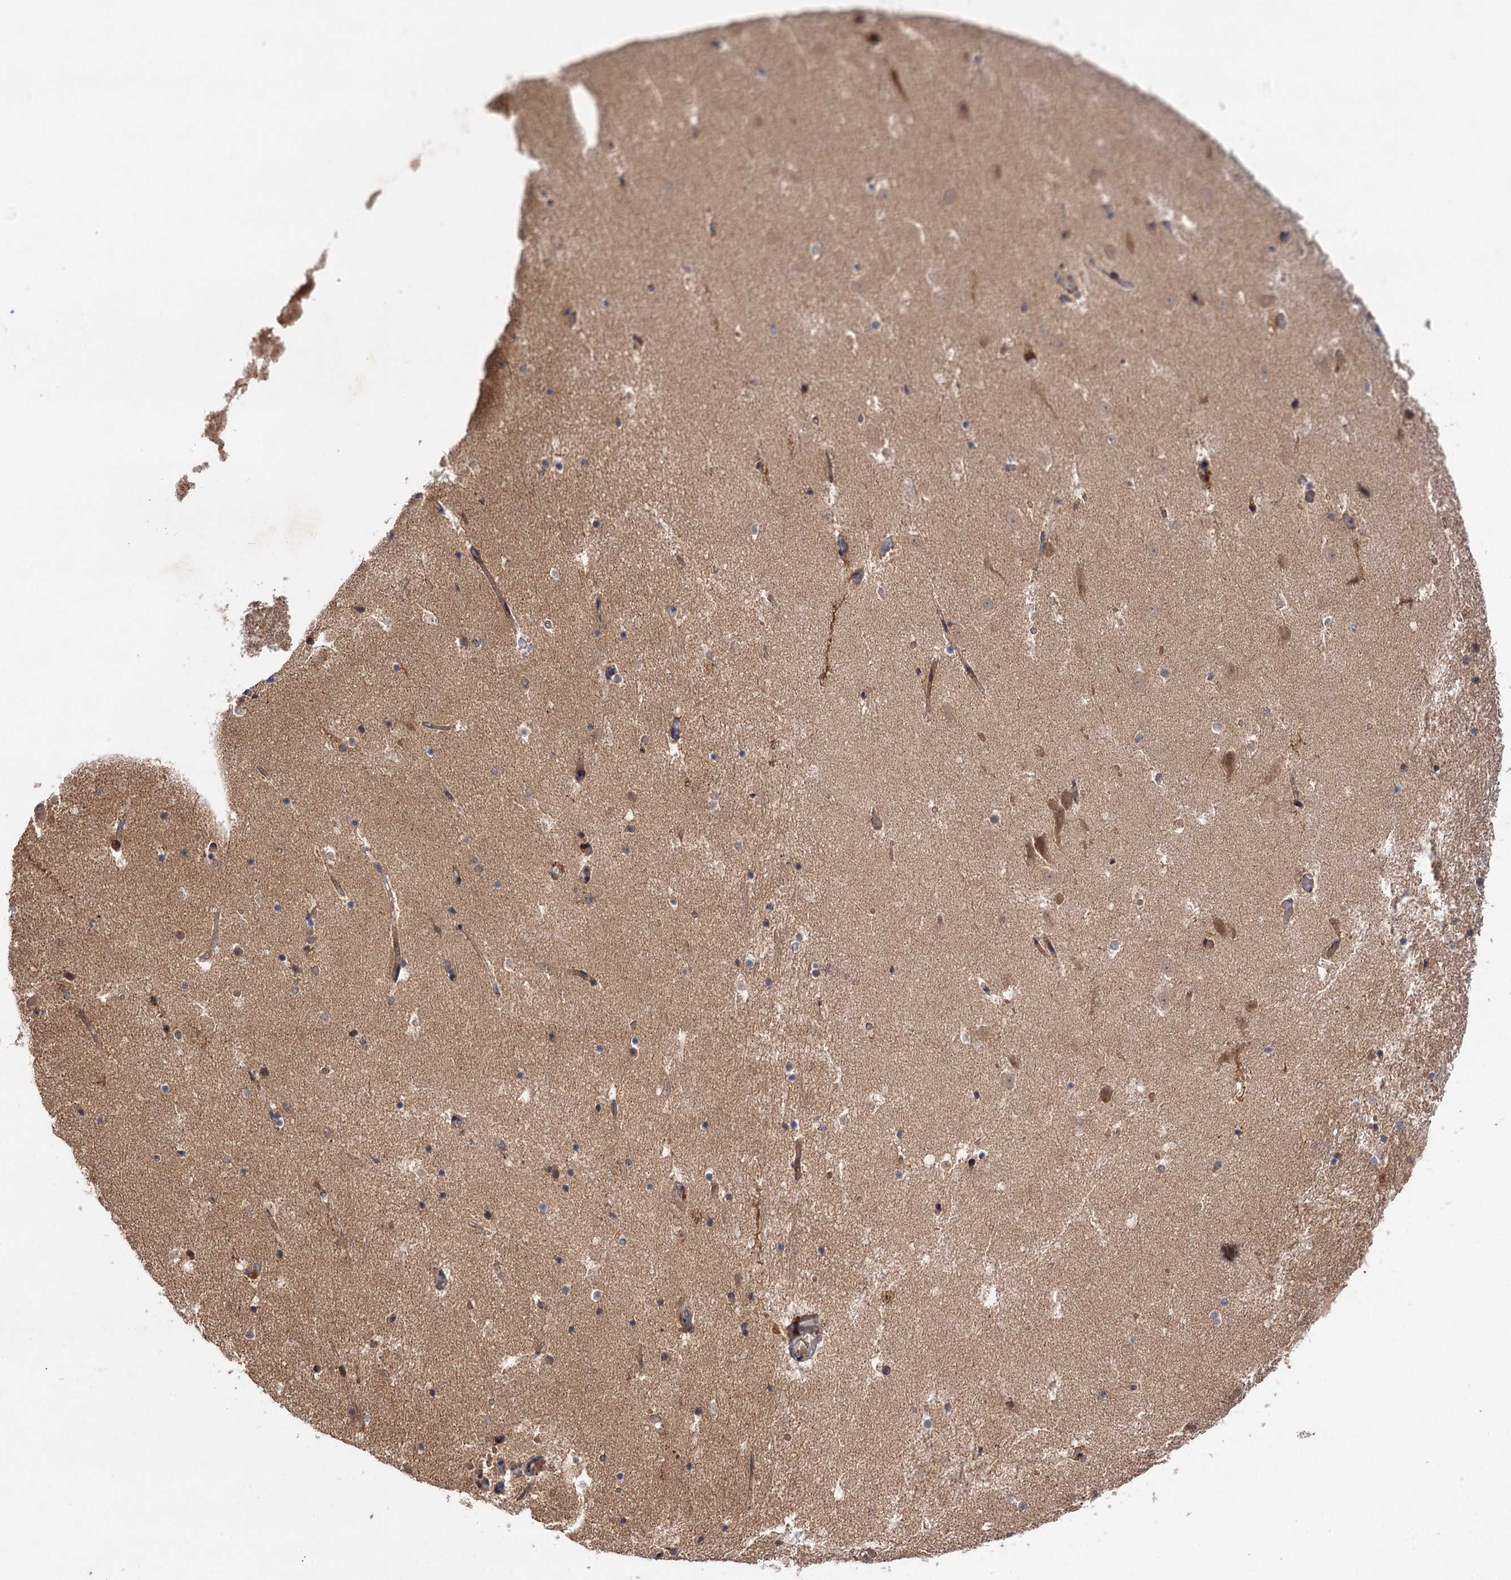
{"staining": {"intensity": "weak", "quantity": "25%-75%", "location": "cytoplasmic/membranous"}, "tissue": "hippocampus", "cell_type": "Glial cells", "image_type": "normal", "snomed": [{"axis": "morphology", "description": "Normal tissue, NOS"}, {"axis": "topography", "description": "Hippocampus"}], "caption": "Brown immunohistochemical staining in normal human hippocampus shows weak cytoplasmic/membranous expression in approximately 25%-75% of glial cells.", "gene": "FBXW8", "patient": {"sex": "female", "age": 52}}